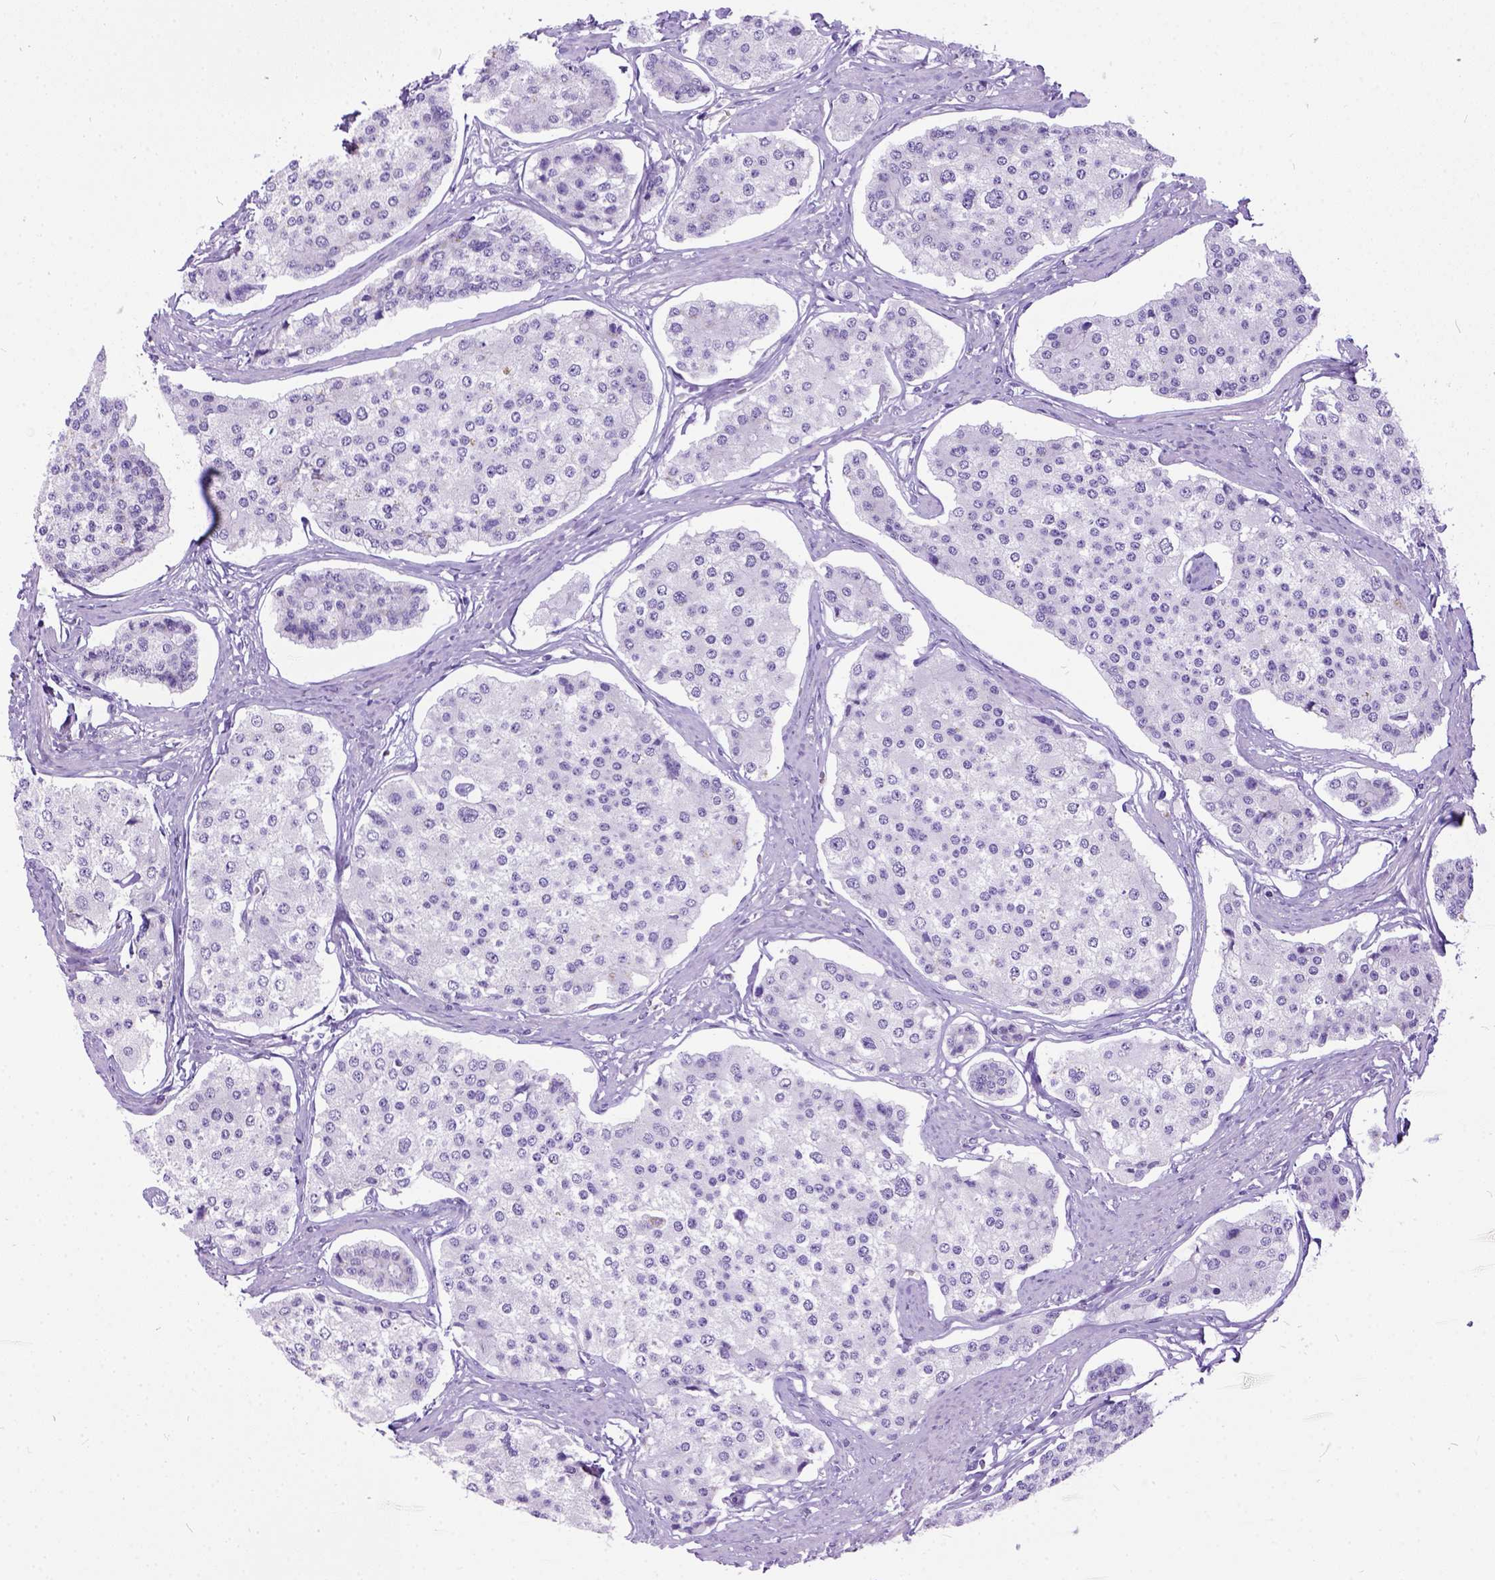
{"staining": {"intensity": "negative", "quantity": "none", "location": "none"}, "tissue": "carcinoid", "cell_type": "Tumor cells", "image_type": "cancer", "snomed": [{"axis": "morphology", "description": "Carcinoid, malignant, NOS"}, {"axis": "topography", "description": "Small intestine"}], "caption": "A high-resolution image shows IHC staining of carcinoid (malignant), which displays no significant positivity in tumor cells. (DAB immunohistochemistry visualized using brightfield microscopy, high magnification).", "gene": "IGF2", "patient": {"sex": "female", "age": 65}}